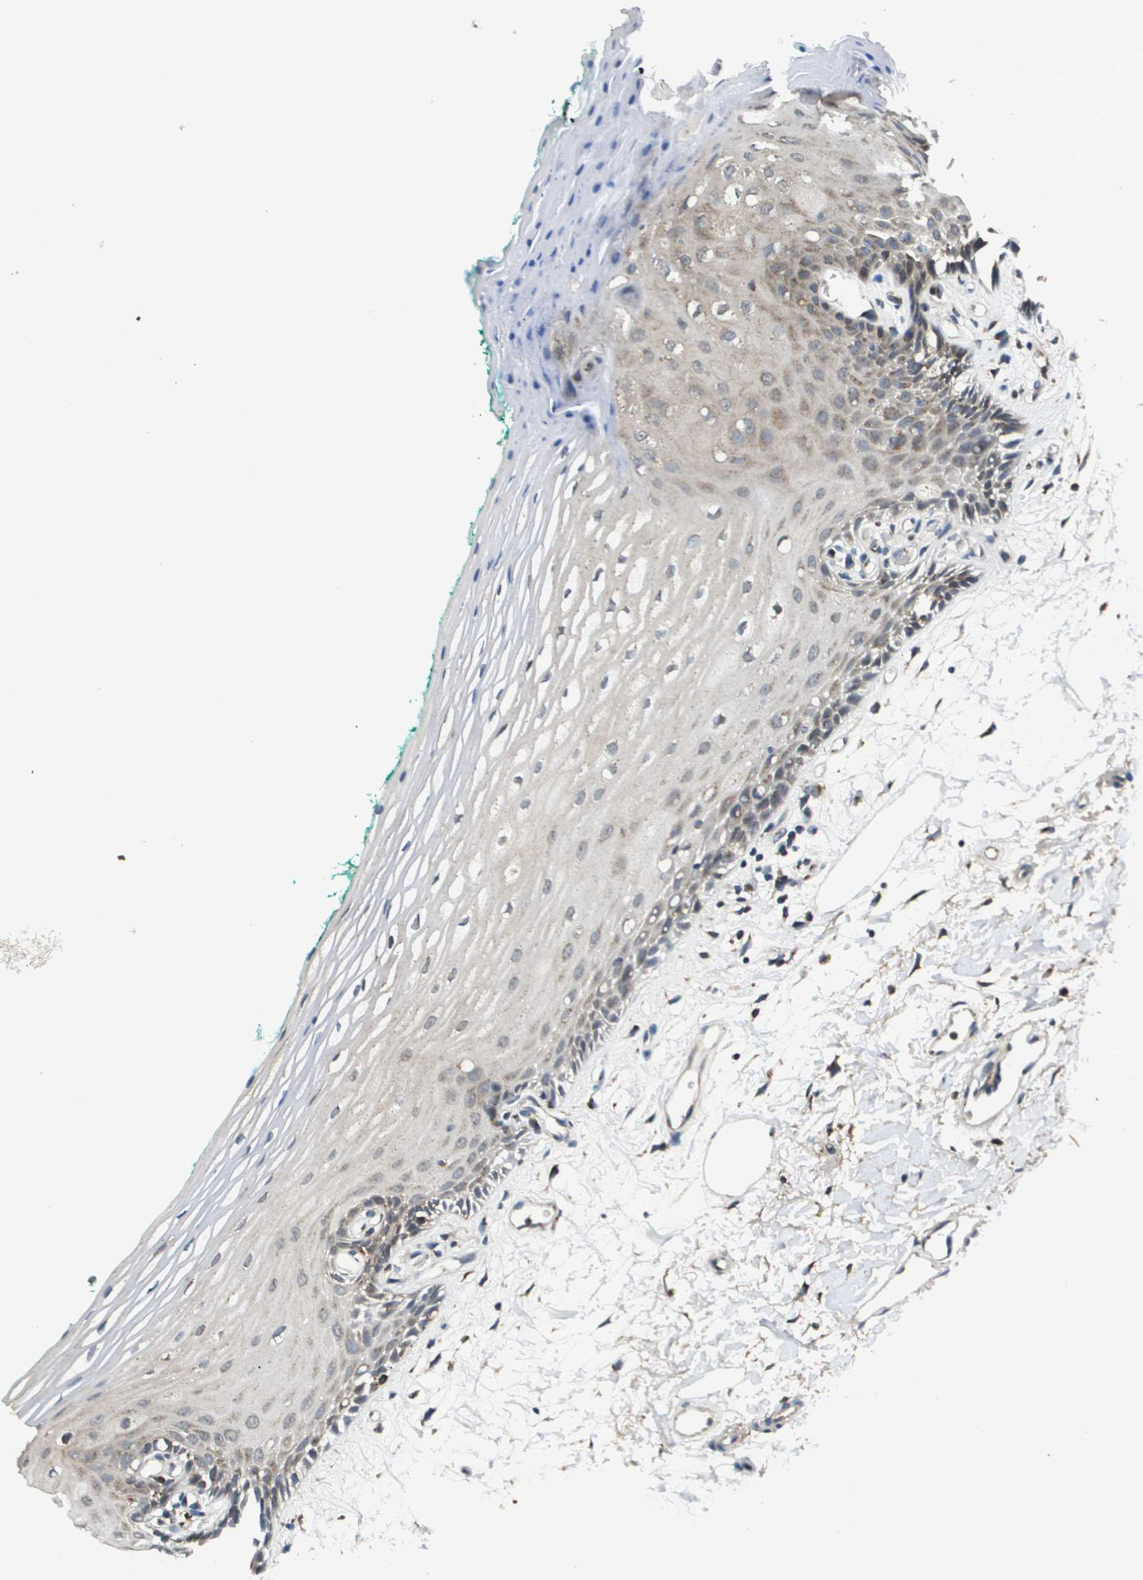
{"staining": {"intensity": "weak", "quantity": "25%-75%", "location": "cytoplasmic/membranous"}, "tissue": "oral mucosa", "cell_type": "Squamous epithelial cells", "image_type": "normal", "snomed": [{"axis": "morphology", "description": "Normal tissue, NOS"}, {"axis": "topography", "description": "Skeletal muscle"}, {"axis": "topography", "description": "Oral tissue"}, {"axis": "topography", "description": "Peripheral nerve tissue"}], "caption": "An IHC image of unremarkable tissue is shown. Protein staining in brown highlights weak cytoplasmic/membranous positivity in oral mucosa within squamous epithelial cells.", "gene": "PCK1", "patient": {"sex": "female", "age": 84}}